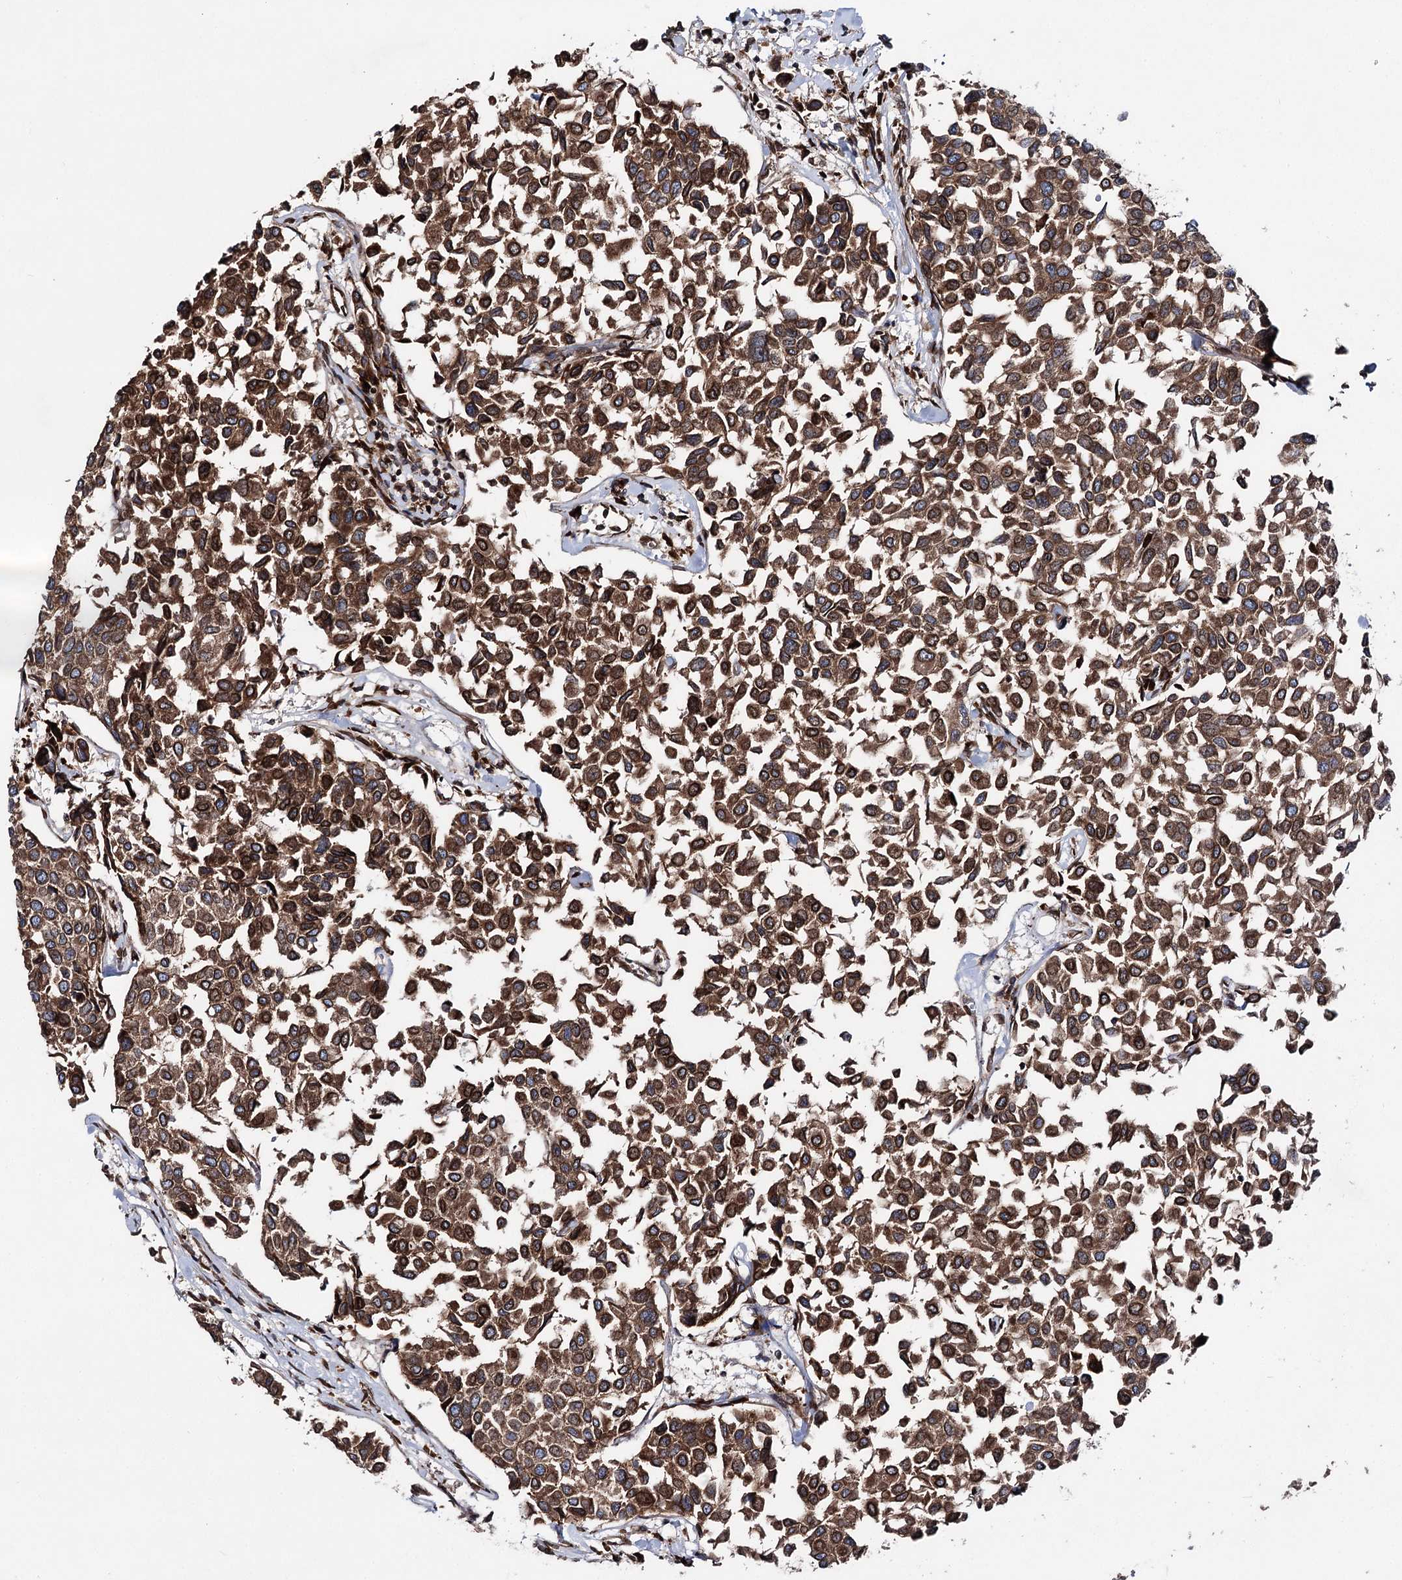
{"staining": {"intensity": "strong", "quantity": ">75%", "location": "cytoplasmic/membranous"}, "tissue": "breast cancer", "cell_type": "Tumor cells", "image_type": "cancer", "snomed": [{"axis": "morphology", "description": "Duct carcinoma"}, {"axis": "topography", "description": "Breast"}], "caption": "Immunohistochemistry of invasive ductal carcinoma (breast) demonstrates high levels of strong cytoplasmic/membranous expression in about >75% of tumor cells. Using DAB (brown) and hematoxylin (blue) stains, captured at high magnification using brightfield microscopy.", "gene": "FGFR1OP2", "patient": {"sex": "female", "age": 55}}